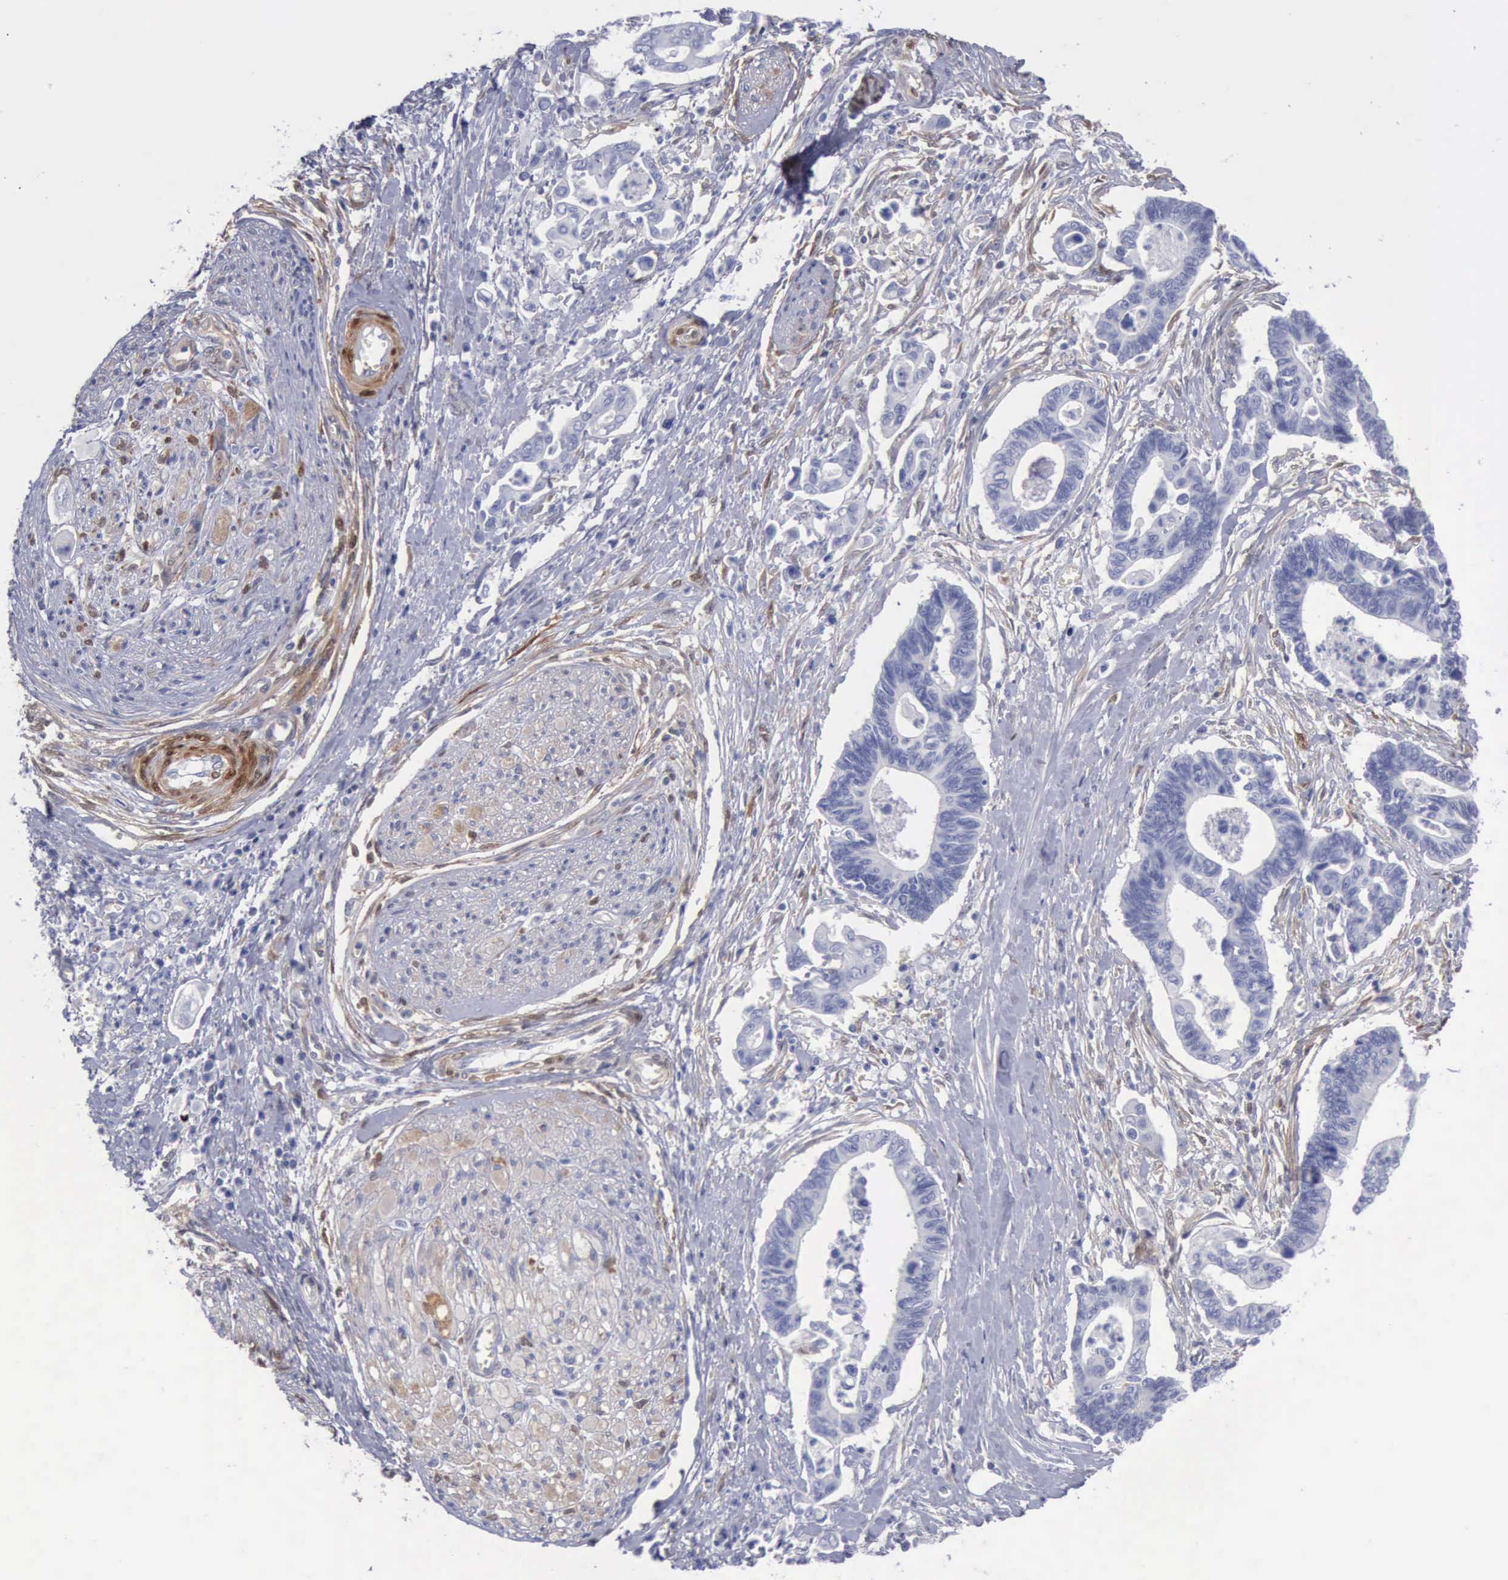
{"staining": {"intensity": "negative", "quantity": "none", "location": "none"}, "tissue": "pancreatic cancer", "cell_type": "Tumor cells", "image_type": "cancer", "snomed": [{"axis": "morphology", "description": "Adenocarcinoma, NOS"}, {"axis": "topography", "description": "Pancreas"}], "caption": "The histopathology image exhibits no staining of tumor cells in pancreatic cancer. Nuclei are stained in blue.", "gene": "FHL1", "patient": {"sex": "female", "age": 70}}